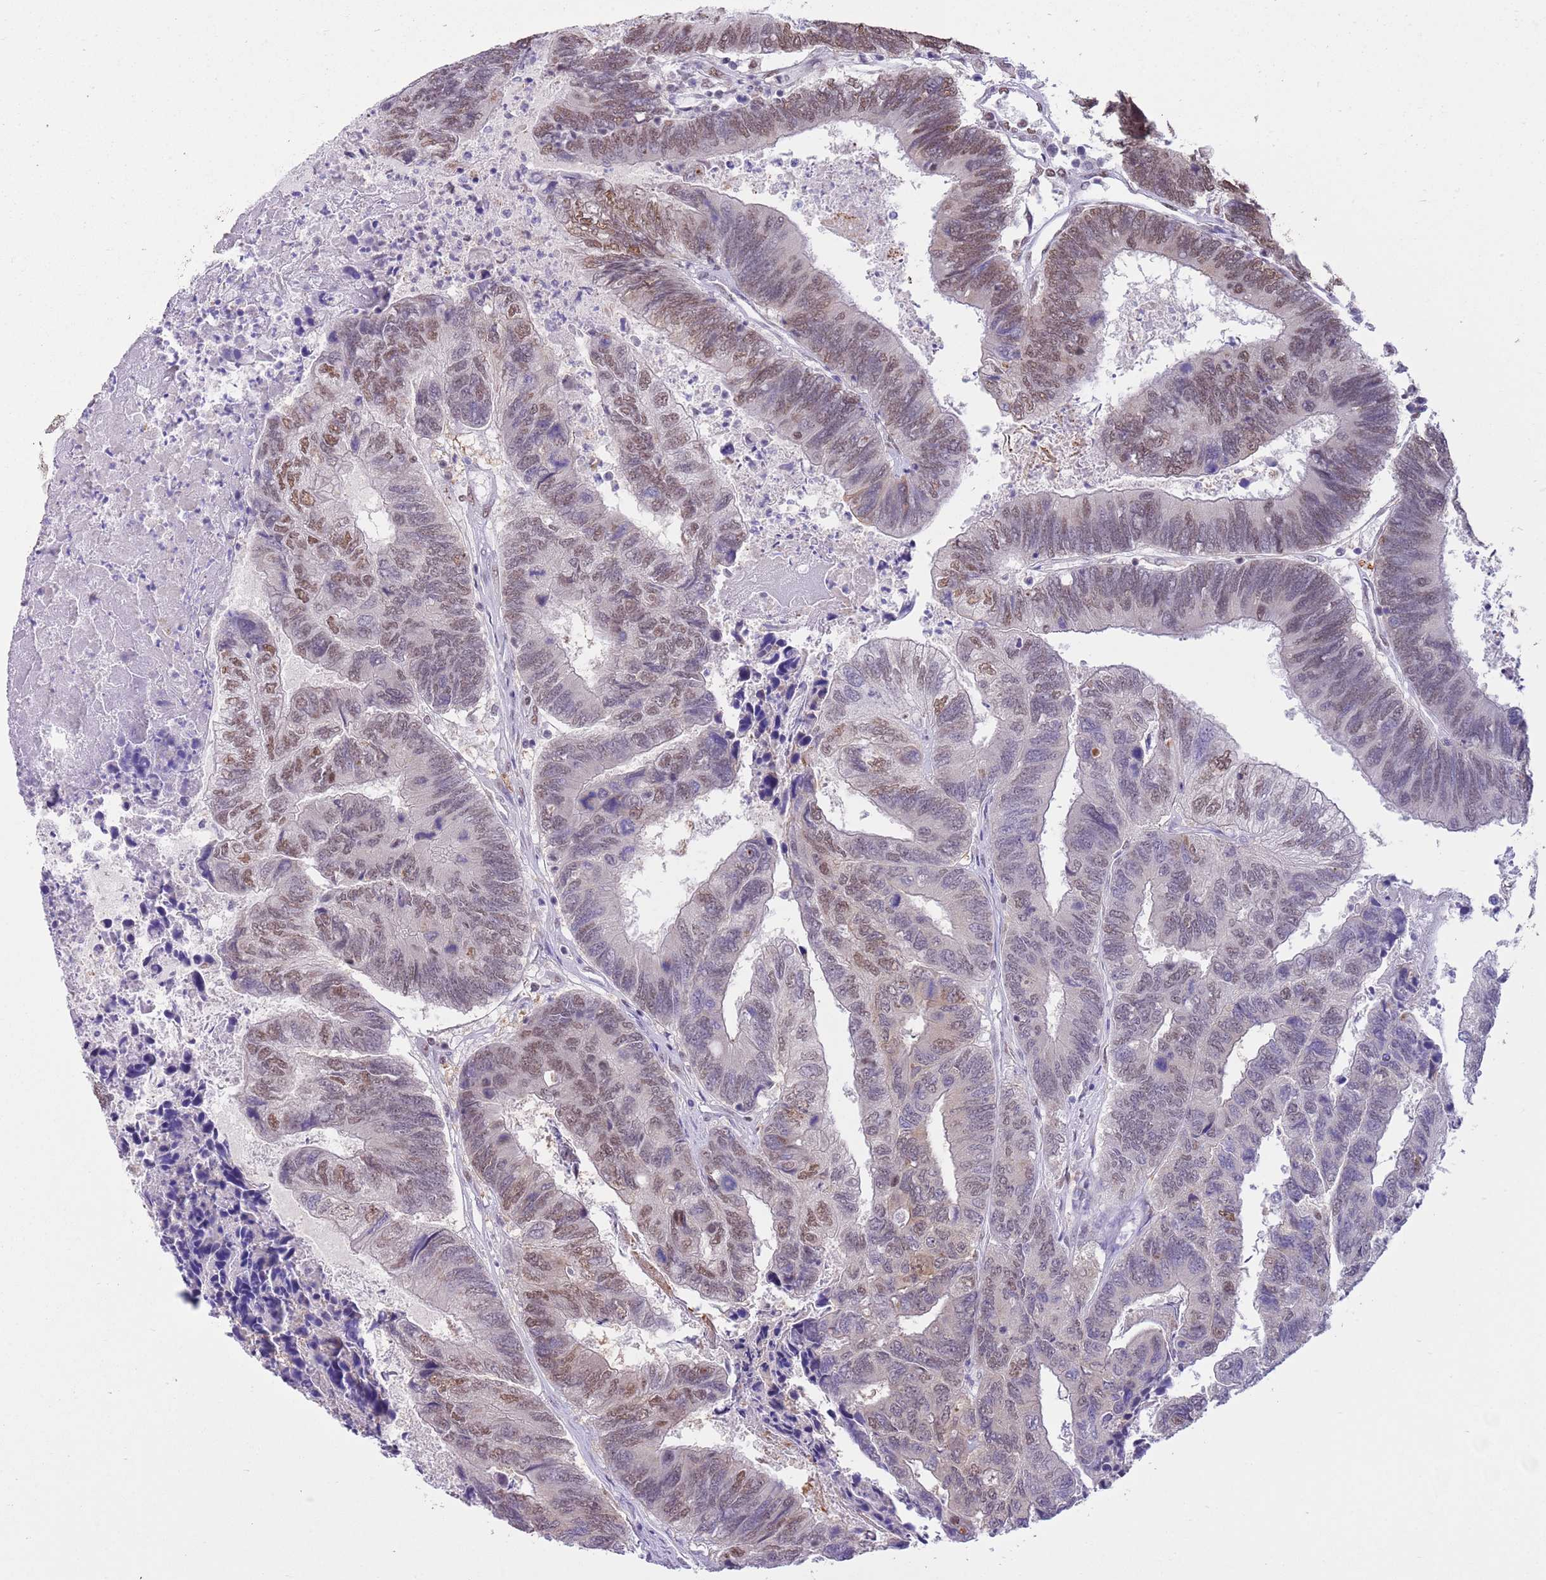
{"staining": {"intensity": "moderate", "quantity": "25%-75%", "location": "nuclear"}, "tissue": "colorectal cancer", "cell_type": "Tumor cells", "image_type": "cancer", "snomed": [{"axis": "morphology", "description": "Adenocarcinoma, NOS"}, {"axis": "topography", "description": "Colon"}], "caption": "The immunohistochemical stain shows moderate nuclear positivity in tumor cells of adenocarcinoma (colorectal) tissue.", "gene": "TRIM32", "patient": {"sex": "female", "age": 67}}